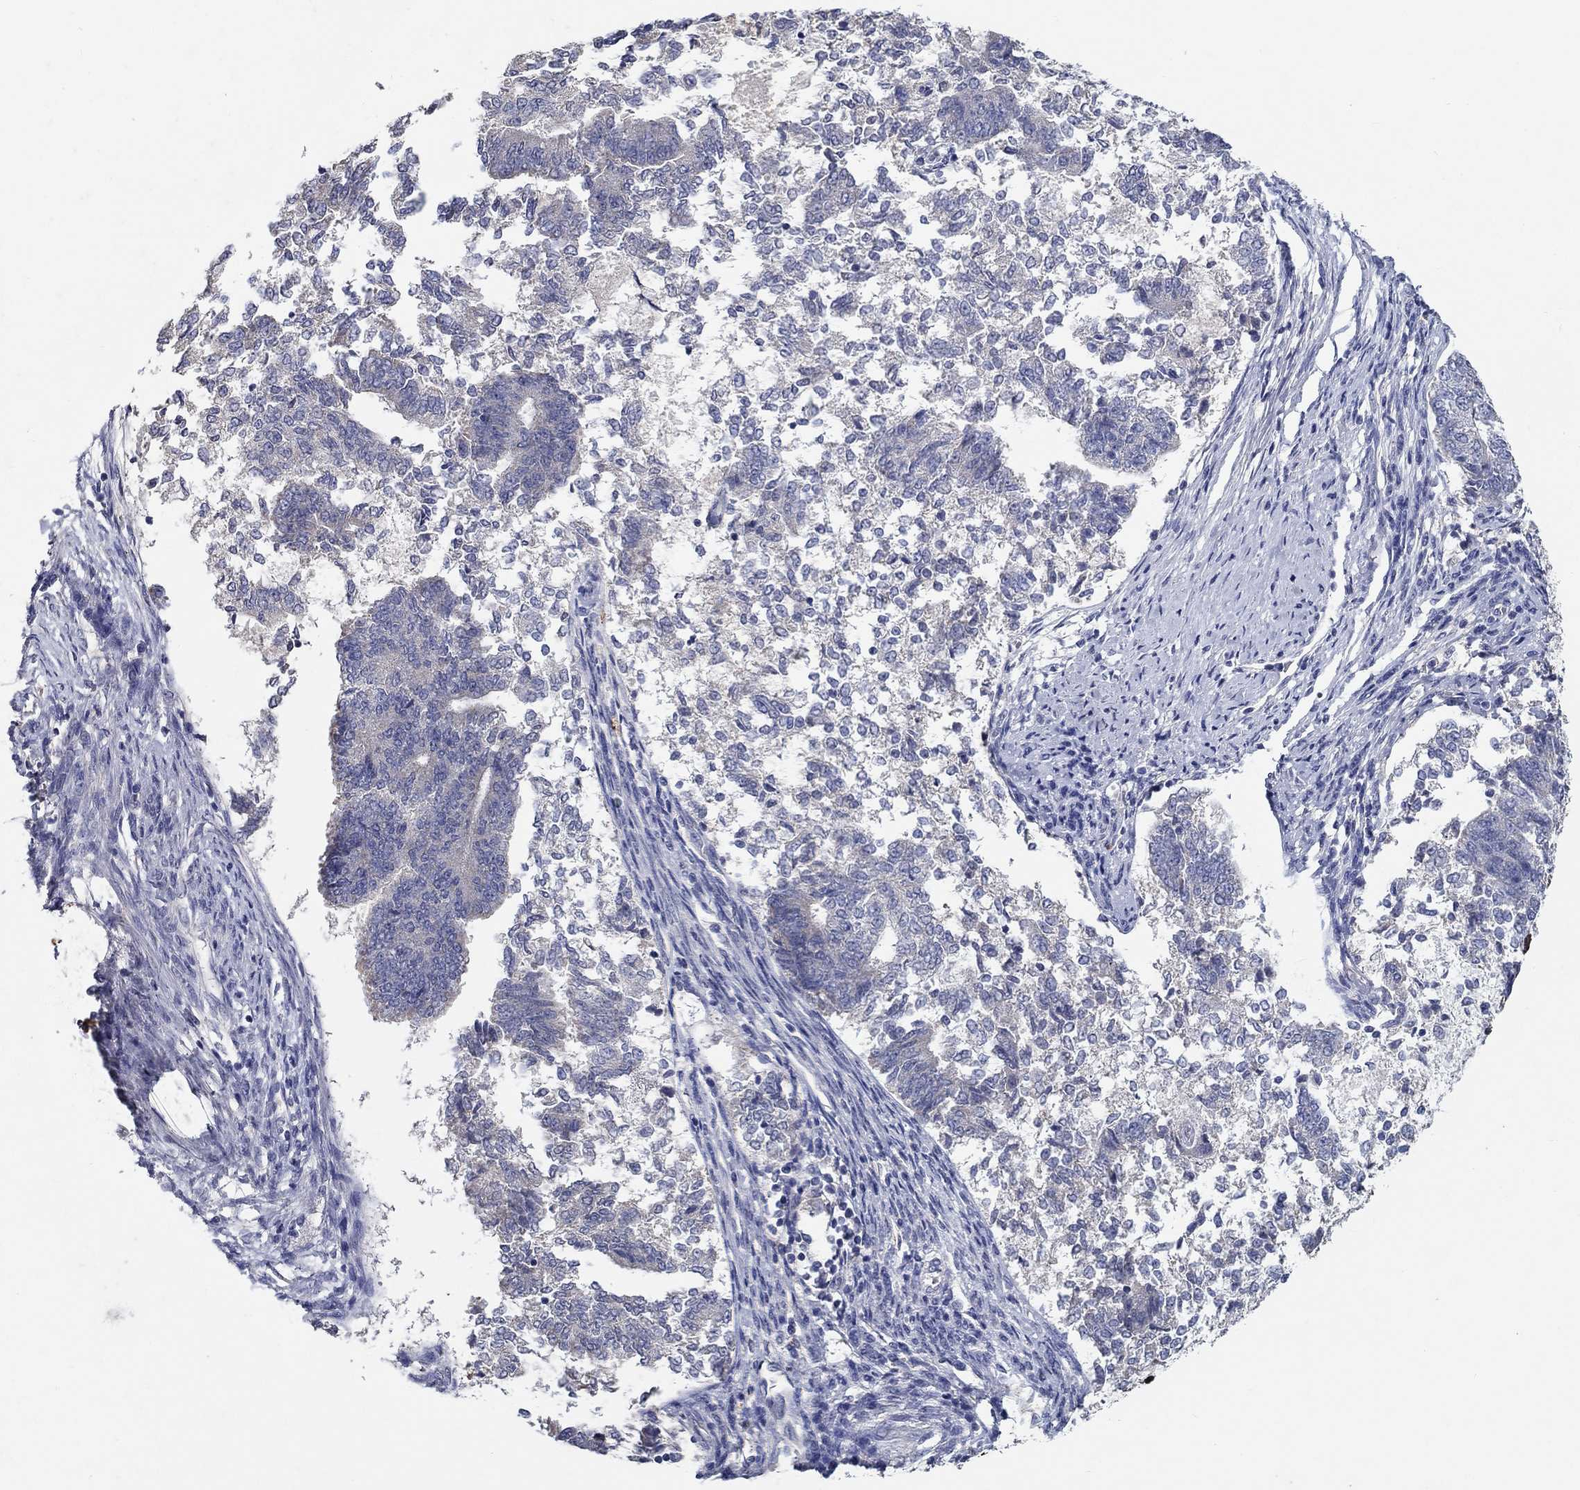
{"staining": {"intensity": "negative", "quantity": "none", "location": "none"}, "tissue": "endometrial cancer", "cell_type": "Tumor cells", "image_type": "cancer", "snomed": [{"axis": "morphology", "description": "Adenocarcinoma, NOS"}, {"axis": "topography", "description": "Endometrium"}], "caption": "Immunohistochemistry (IHC) micrograph of neoplastic tissue: adenocarcinoma (endometrial) stained with DAB (3,3'-diaminobenzidine) shows no significant protein positivity in tumor cells.", "gene": "PROZ", "patient": {"sex": "female", "age": 65}}